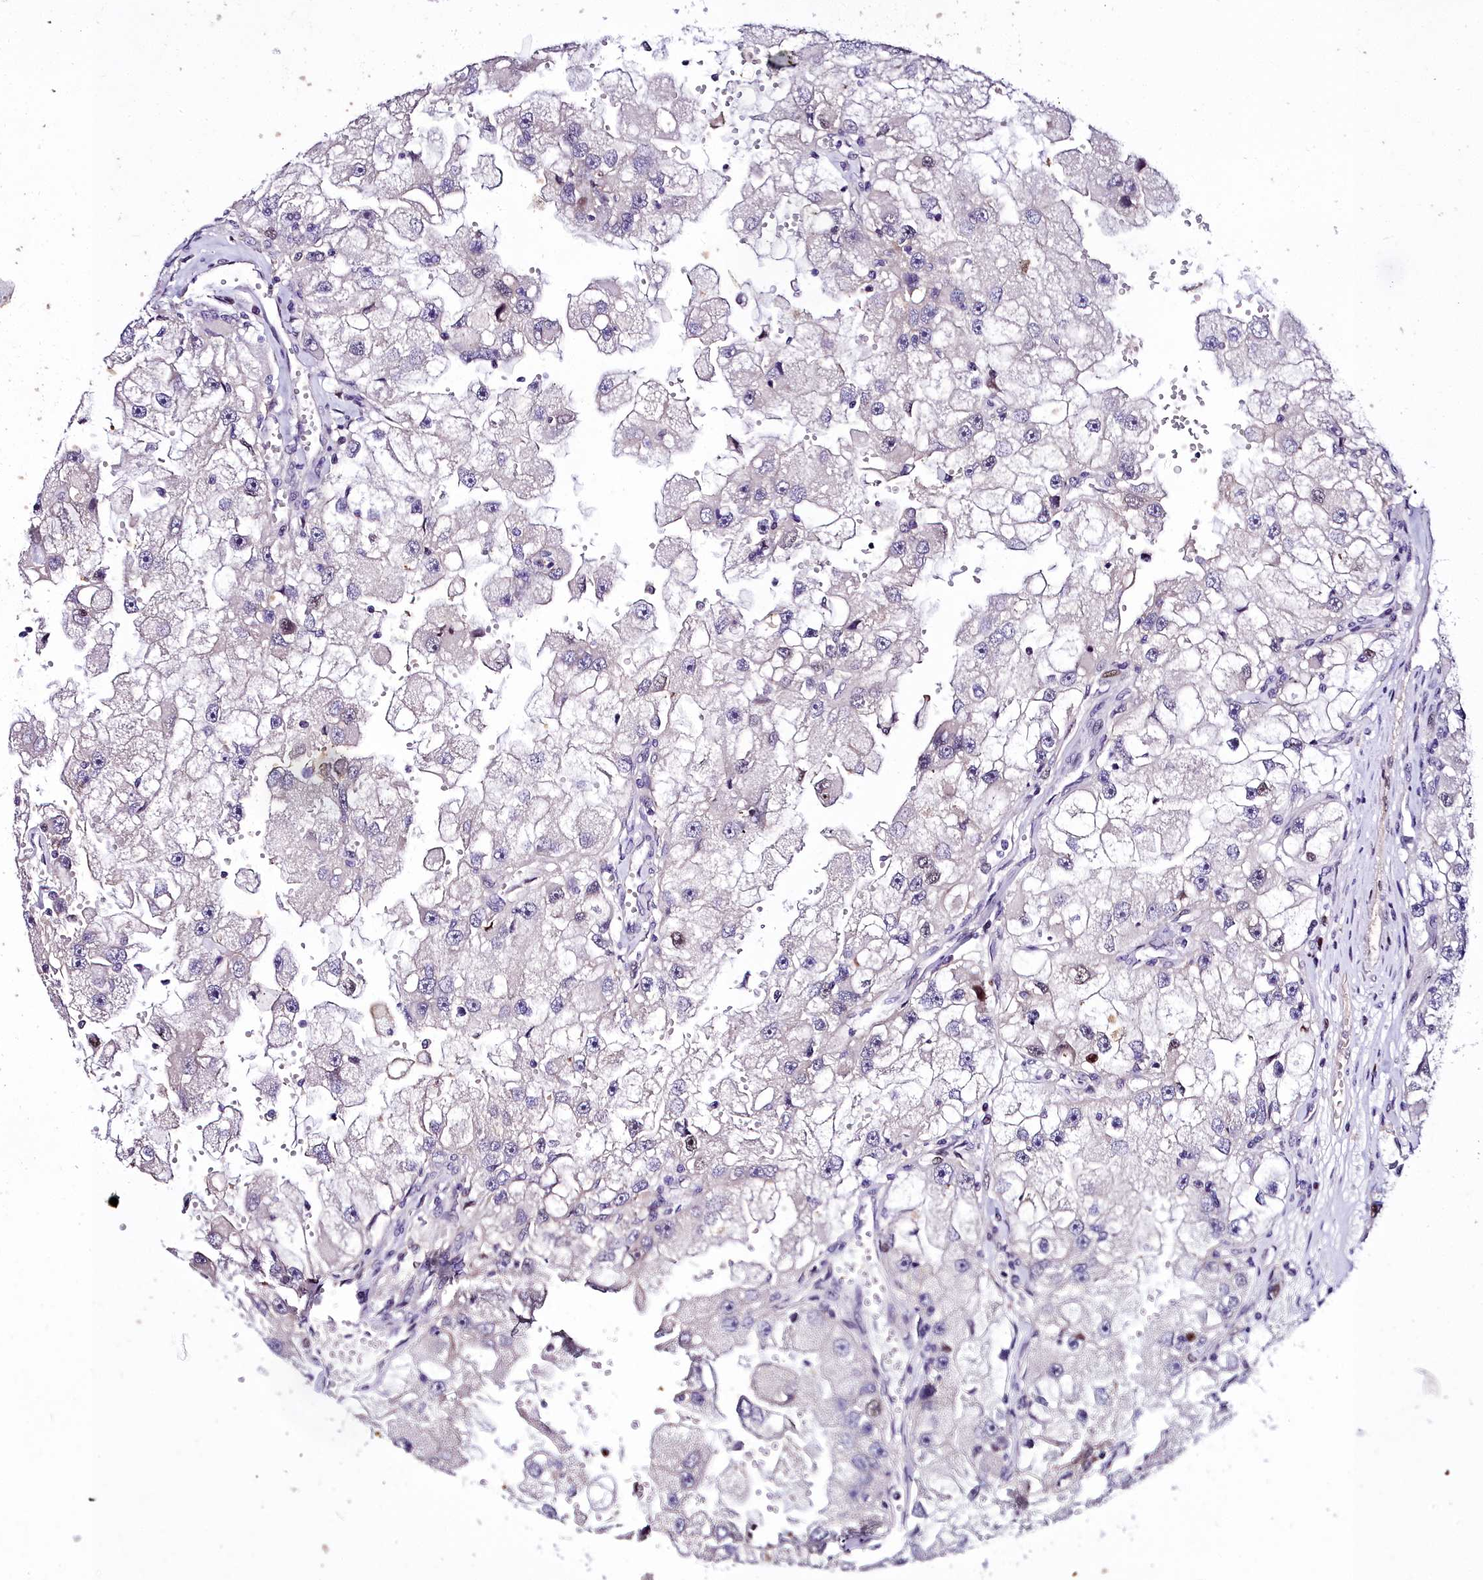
{"staining": {"intensity": "moderate", "quantity": "<25%", "location": "nuclear"}, "tissue": "renal cancer", "cell_type": "Tumor cells", "image_type": "cancer", "snomed": [{"axis": "morphology", "description": "Adenocarcinoma, NOS"}, {"axis": "topography", "description": "Kidney"}], "caption": "Immunohistochemical staining of renal cancer reveals low levels of moderate nuclear protein staining in about <25% of tumor cells.", "gene": "TRIML2", "patient": {"sex": "male", "age": 63}}